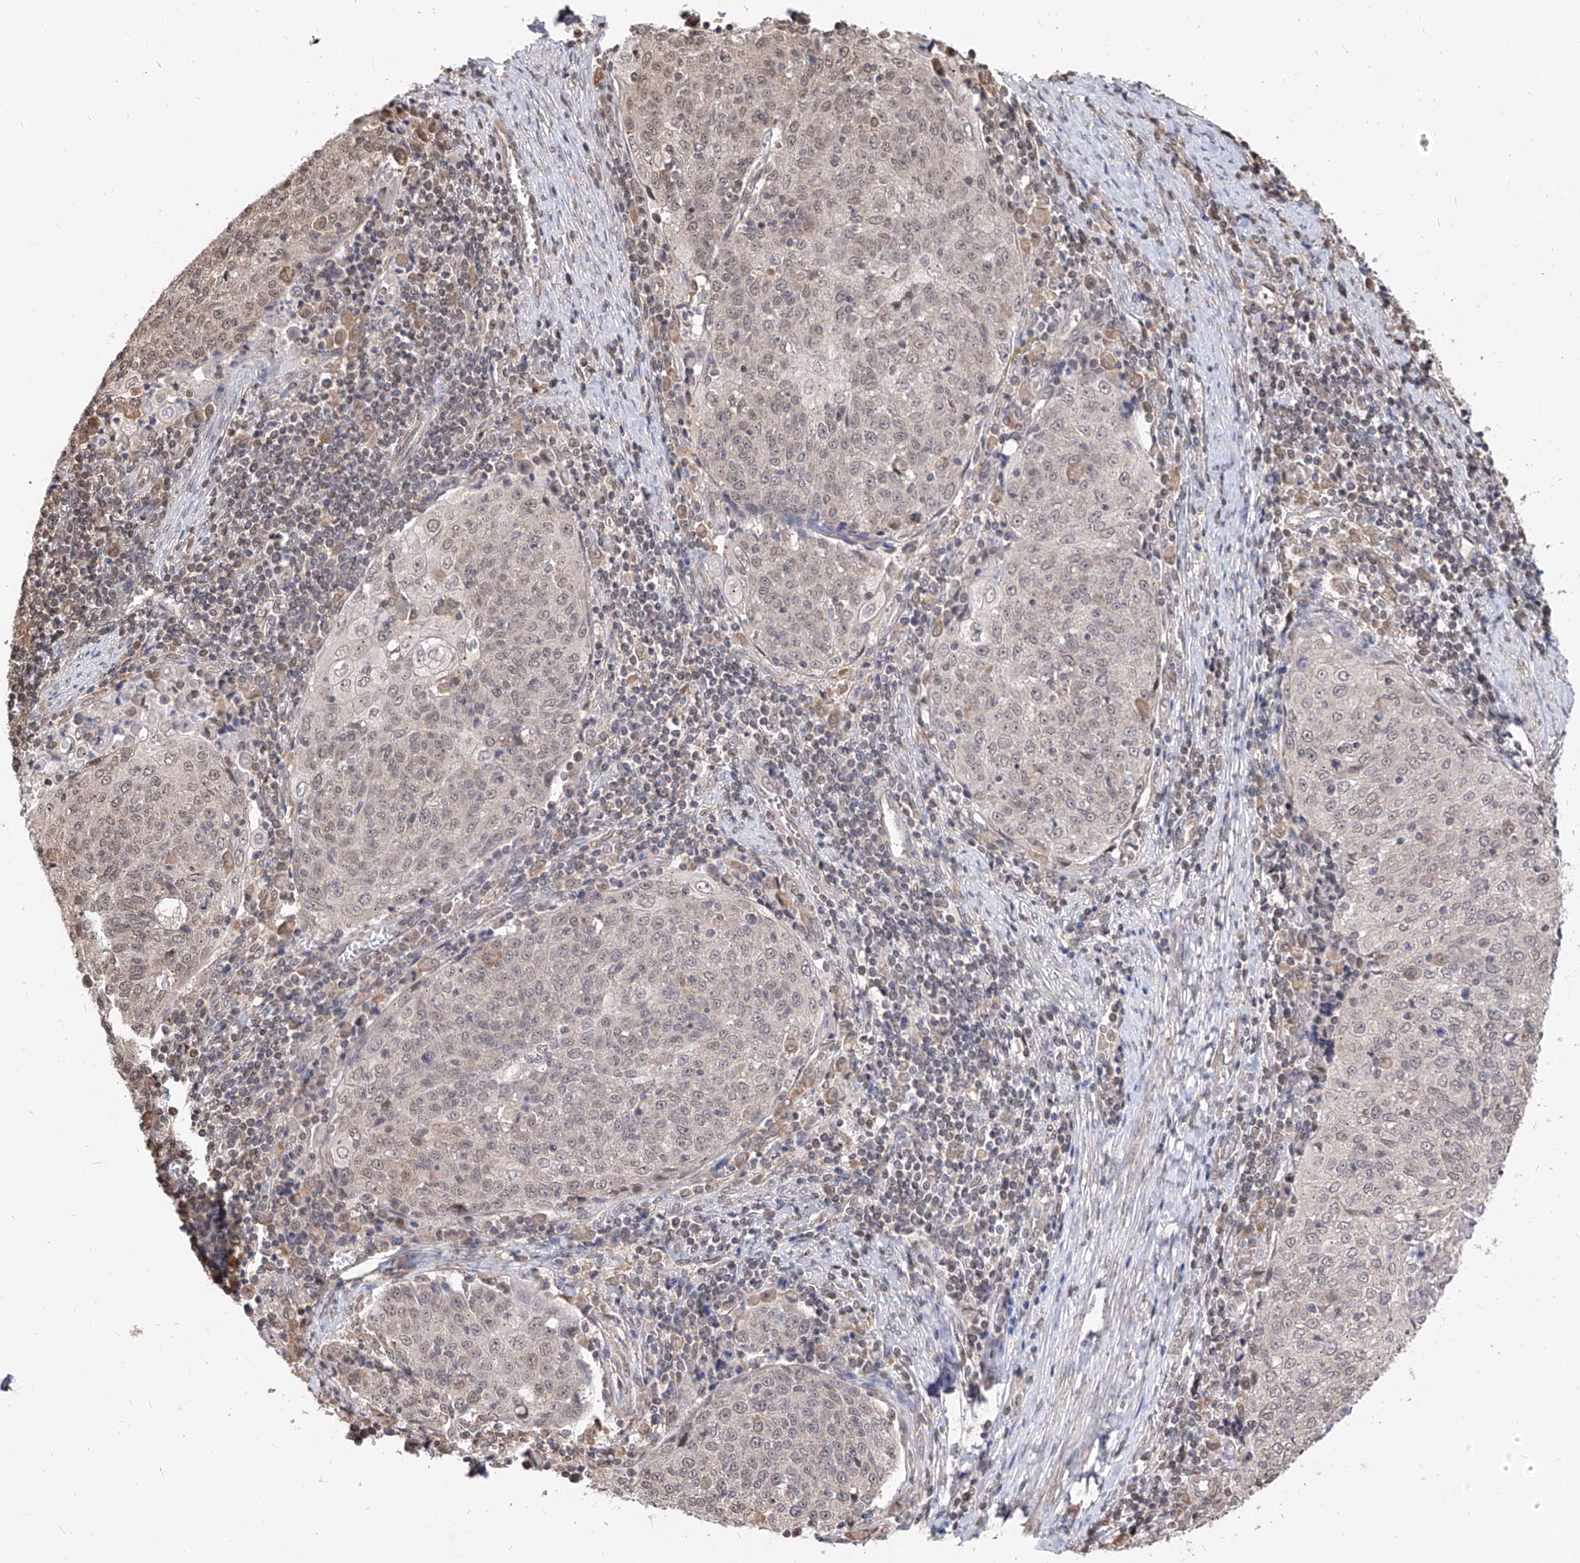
{"staining": {"intensity": "weak", "quantity": "<25%", "location": "nuclear"}, "tissue": "cervical cancer", "cell_type": "Tumor cells", "image_type": "cancer", "snomed": [{"axis": "morphology", "description": "Squamous cell carcinoma, NOS"}, {"axis": "topography", "description": "Cervix"}], "caption": "The image reveals no staining of tumor cells in cervical cancer (squamous cell carcinoma). (Brightfield microscopy of DAB (3,3'-diaminobenzidine) immunohistochemistry at high magnification).", "gene": "C8orf82", "patient": {"sex": "female", "age": 48}}